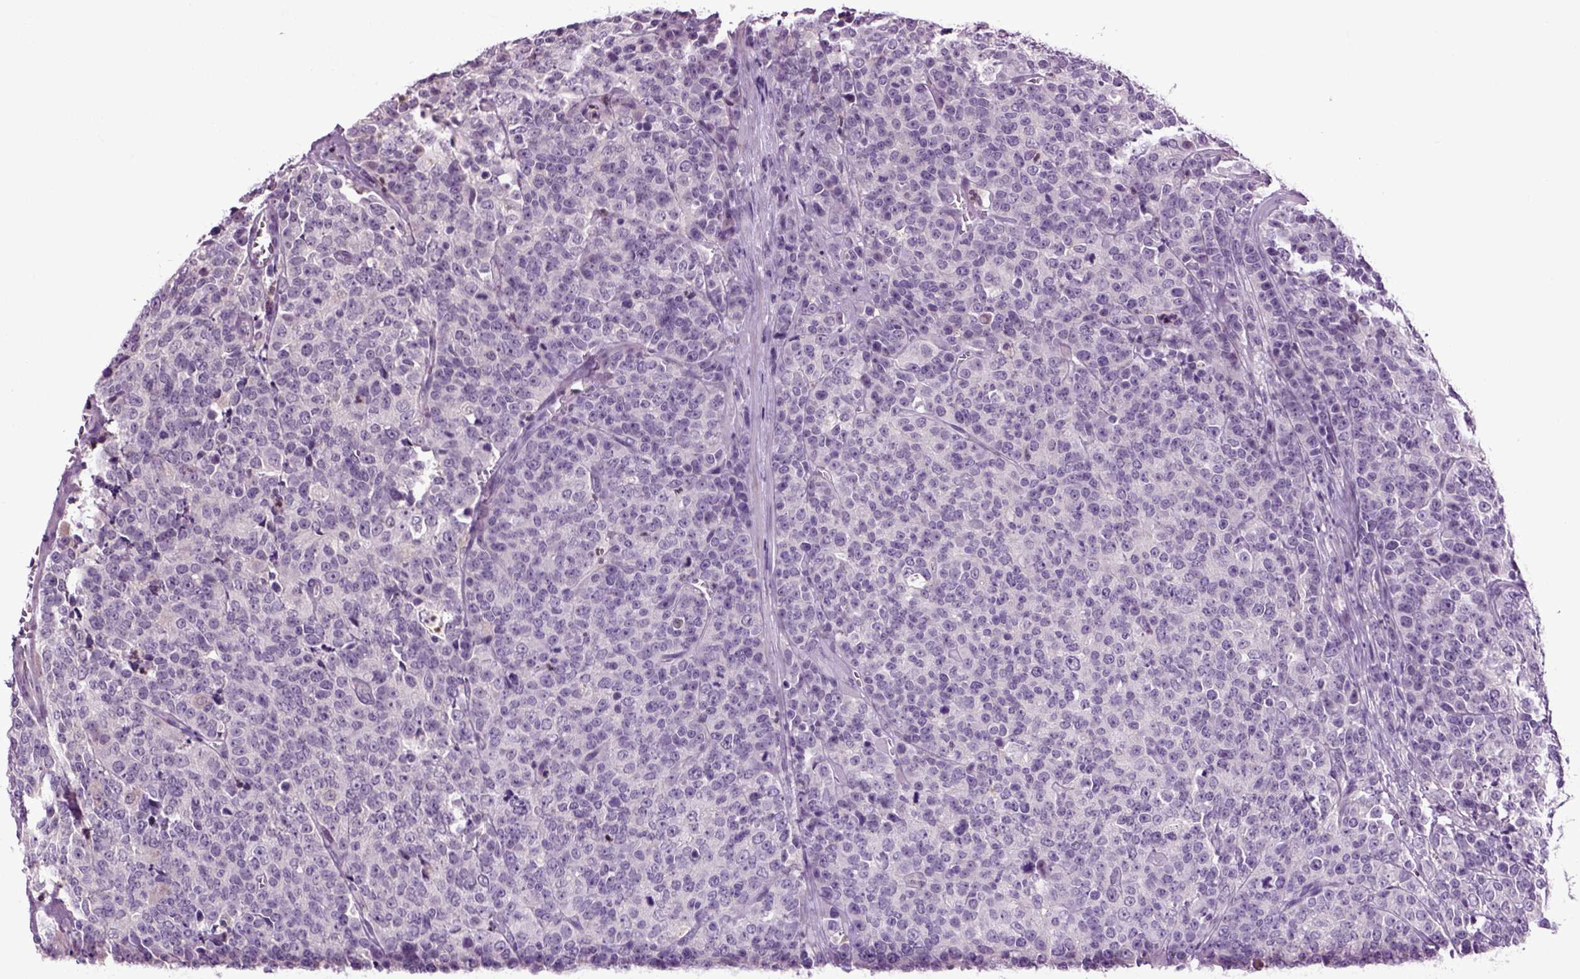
{"staining": {"intensity": "negative", "quantity": "none", "location": "none"}, "tissue": "prostate cancer", "cell_type": "Tumor cells", "image_type": "cancer", "snomed": [{"axis": "morphology", "description": "Adenocarcinoma, NOS"}, {"axis": "topography", "description": "Prostate"}], "caption": "A histopathology image of human adenocarcinoma (prostate) is negative for staining in tumor cells.", "gene": "FGF11", "patient": {"sex": "male", "age": 67}}